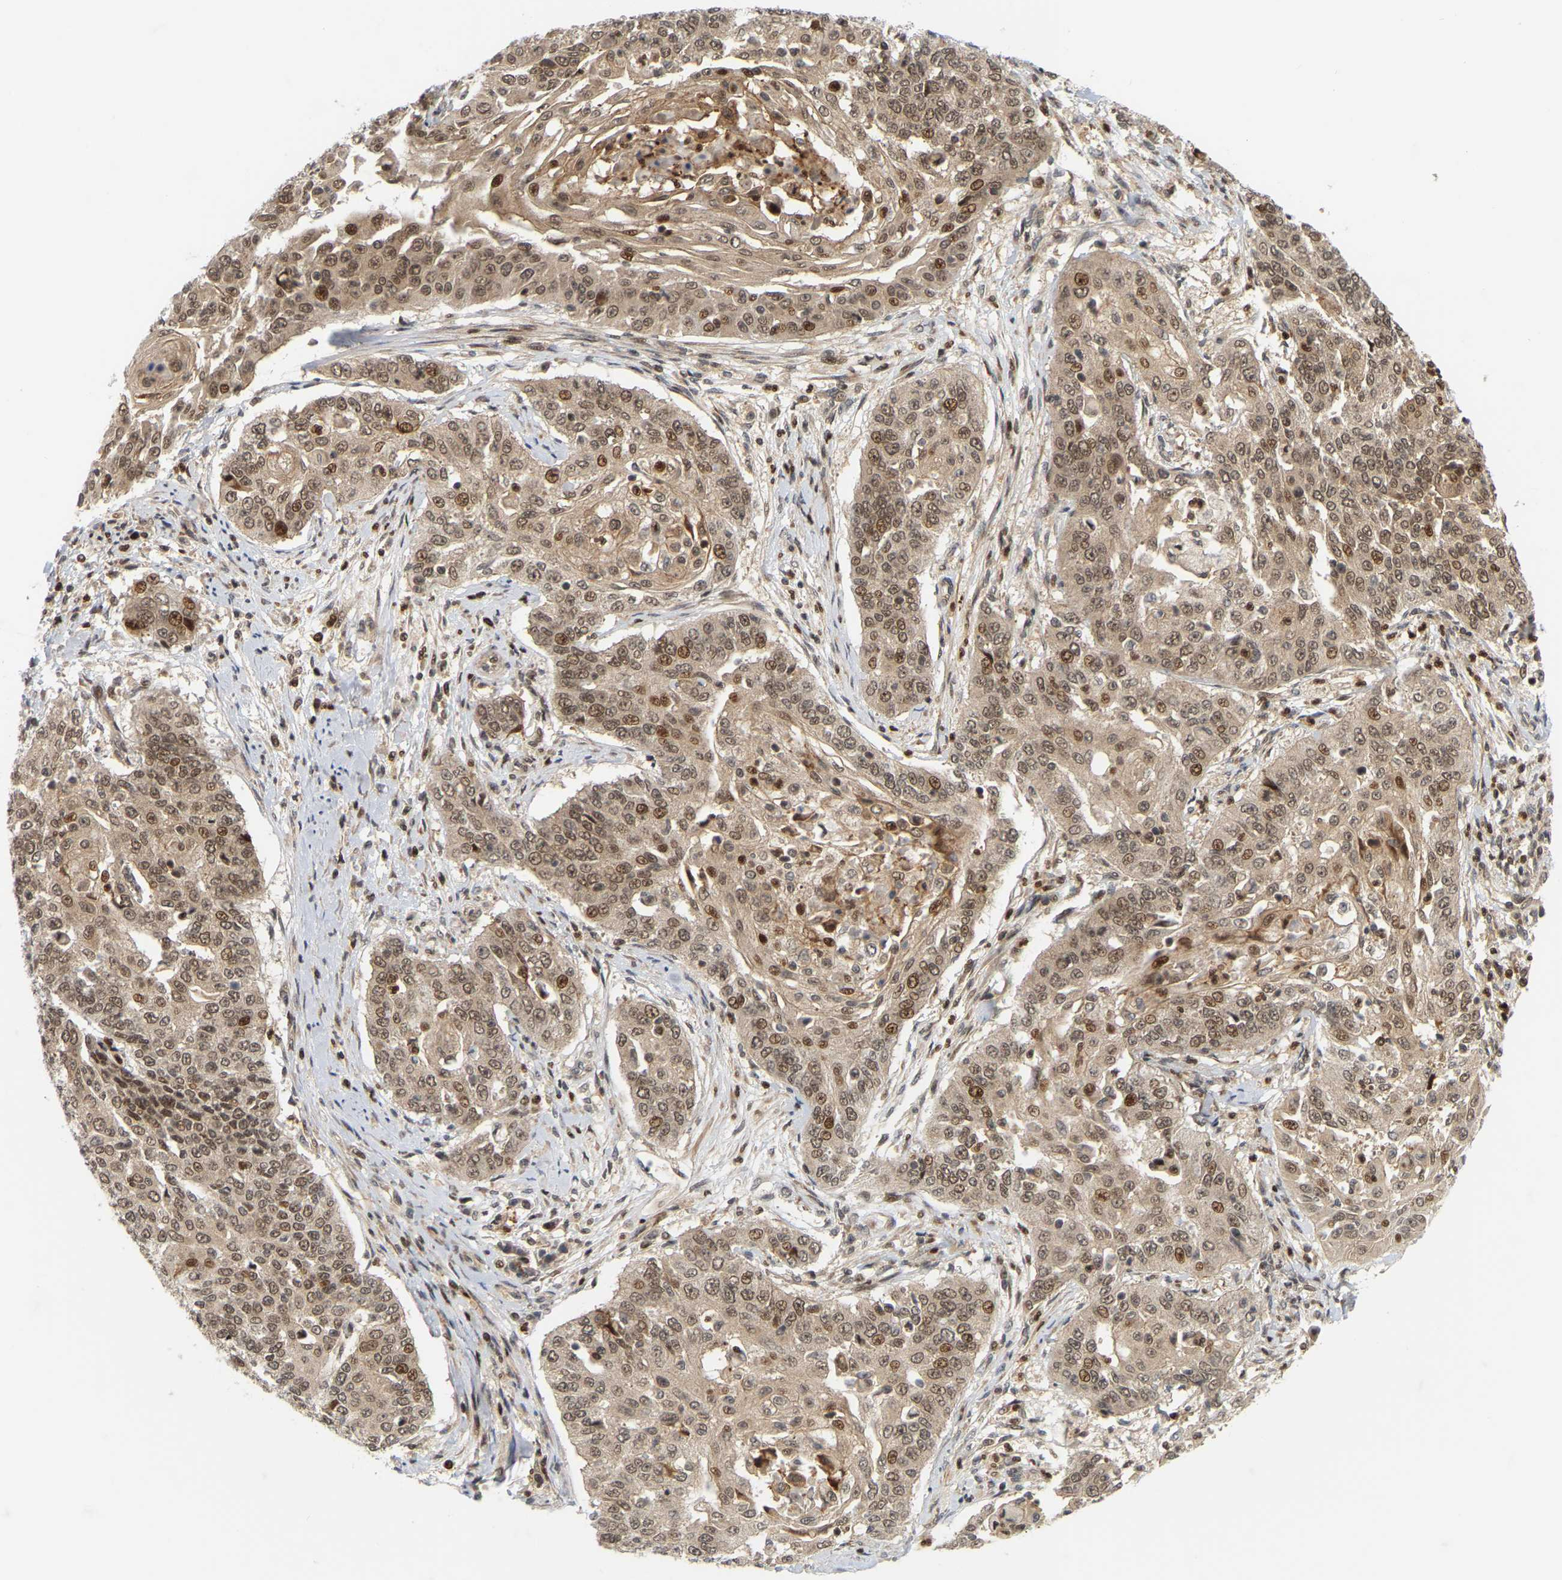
{"staining": {"intensity": "moderate", "quantity": ">75%", "location": "cytoplasmic/membranous,nuclear"}, "tissue": "cervical cancer", "cell_type": "Tumor cells", "image_type": "cancer", "snomed": [{"axis": "morphology", "description": "Squamous cell carcinoma, NOS"}, {"axis": "topography", "description": "Cervix"}], "caption": "IHC (DAB (3,3'-diaminobenzidine)) staining of human cervical cancer (squamous cell carcinoma) demonstrates moderate cytoplasmic/membranous and nuclear protein positivity in approximately >75% of tumor cells.", "gene": "NFE2L2", "patient": {"sex": "female", "age": 33}}